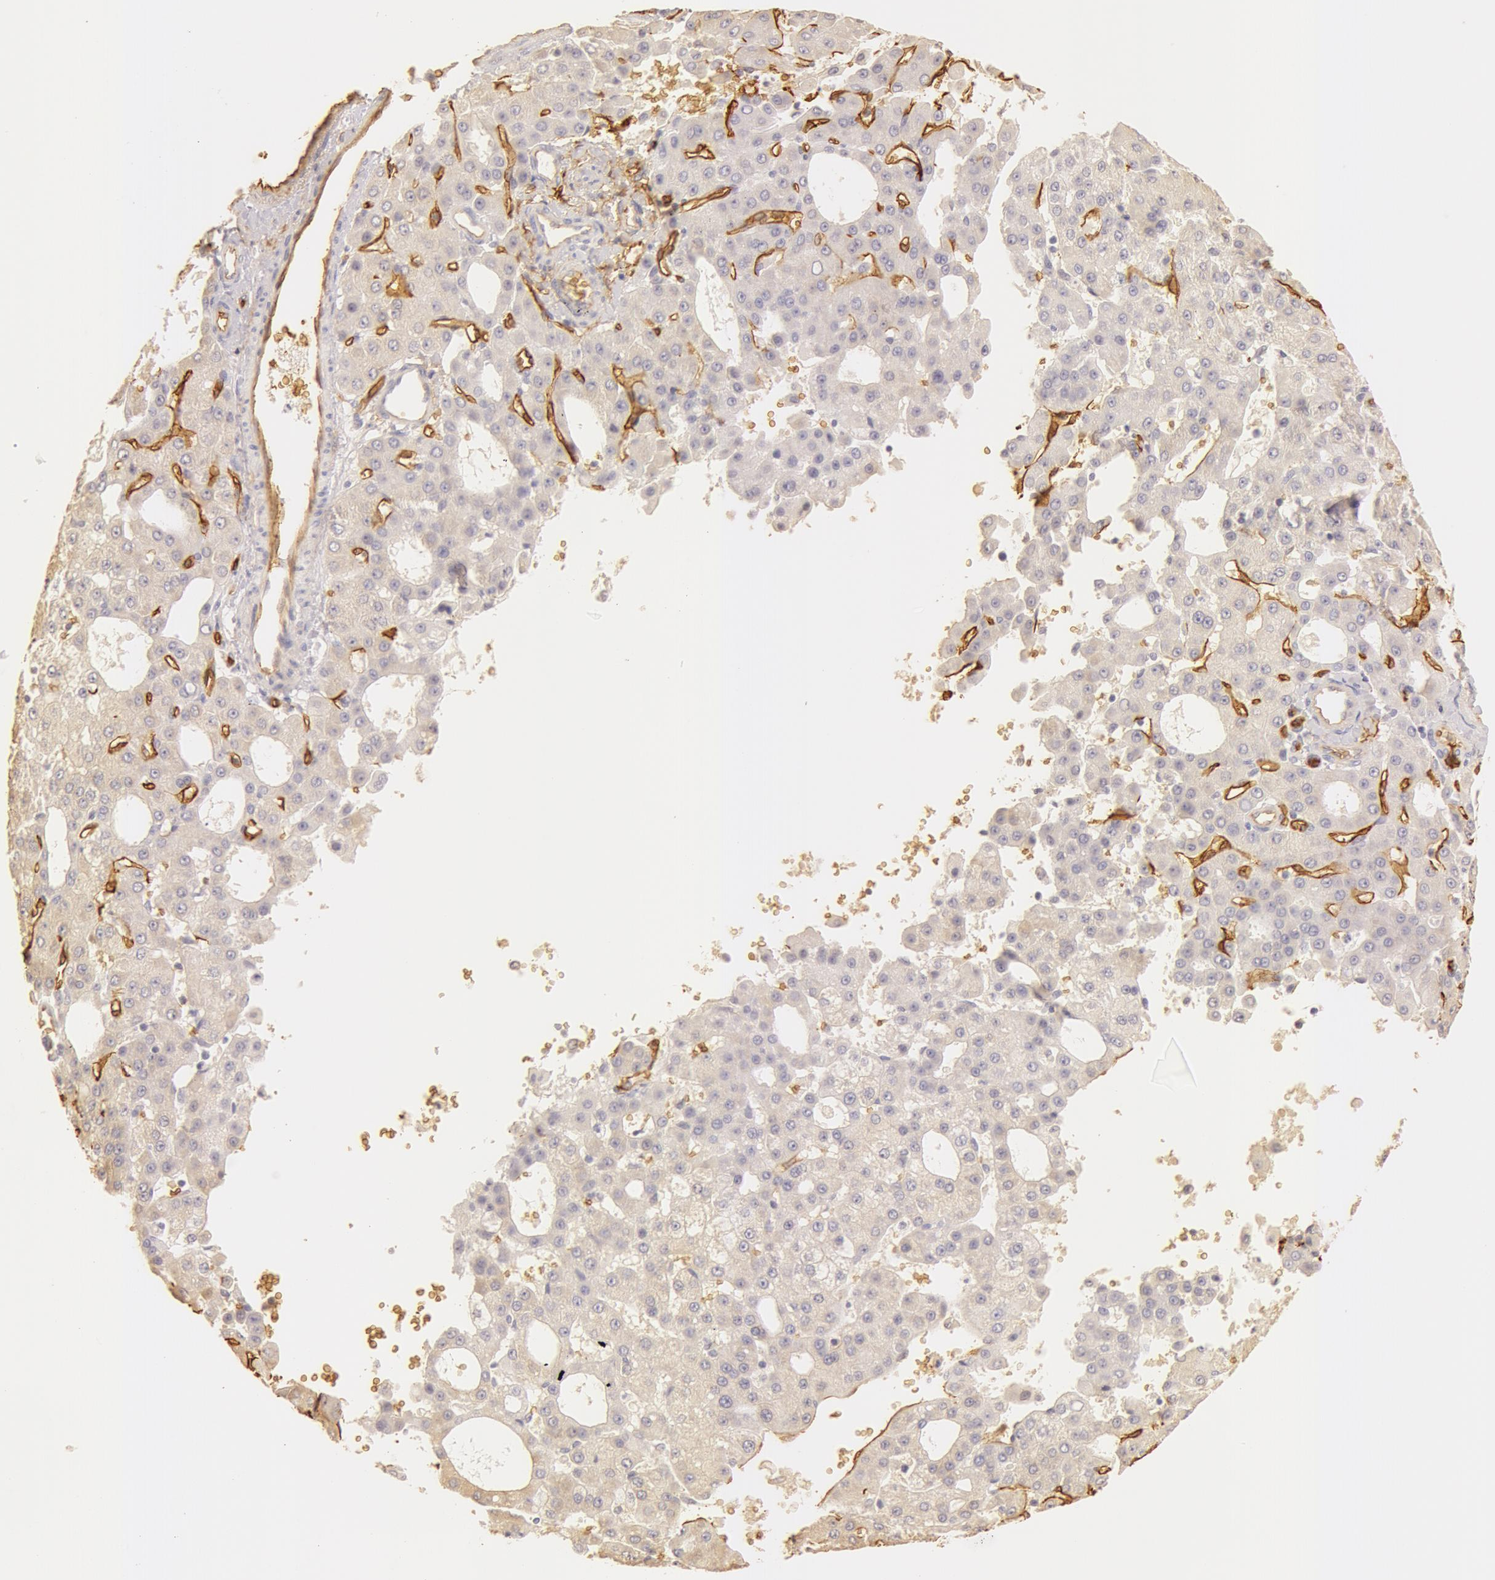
{"staining": {"intensity": "negative", "quantity": "none", "location": "none"}, "tissue": "liver cancer", "cell_type": "Tumor cells", "image_type": "cancer", "snomed": [{"axis": "morphology", "description": "Carcinoma, Hepatocellular, NOS"}, {"axis": "topography", "description": "Liver"}], "caption": "Tumor cells are negative for protein expression in human hepatocellular carcinoma (liver). (DAB (3,3'-diaminobenzidine) immunohistochemistry visualized using brightfield microscopy, high magnification).", "gene": "AQP1", "patient": {"sex": "male", "age": 47}}